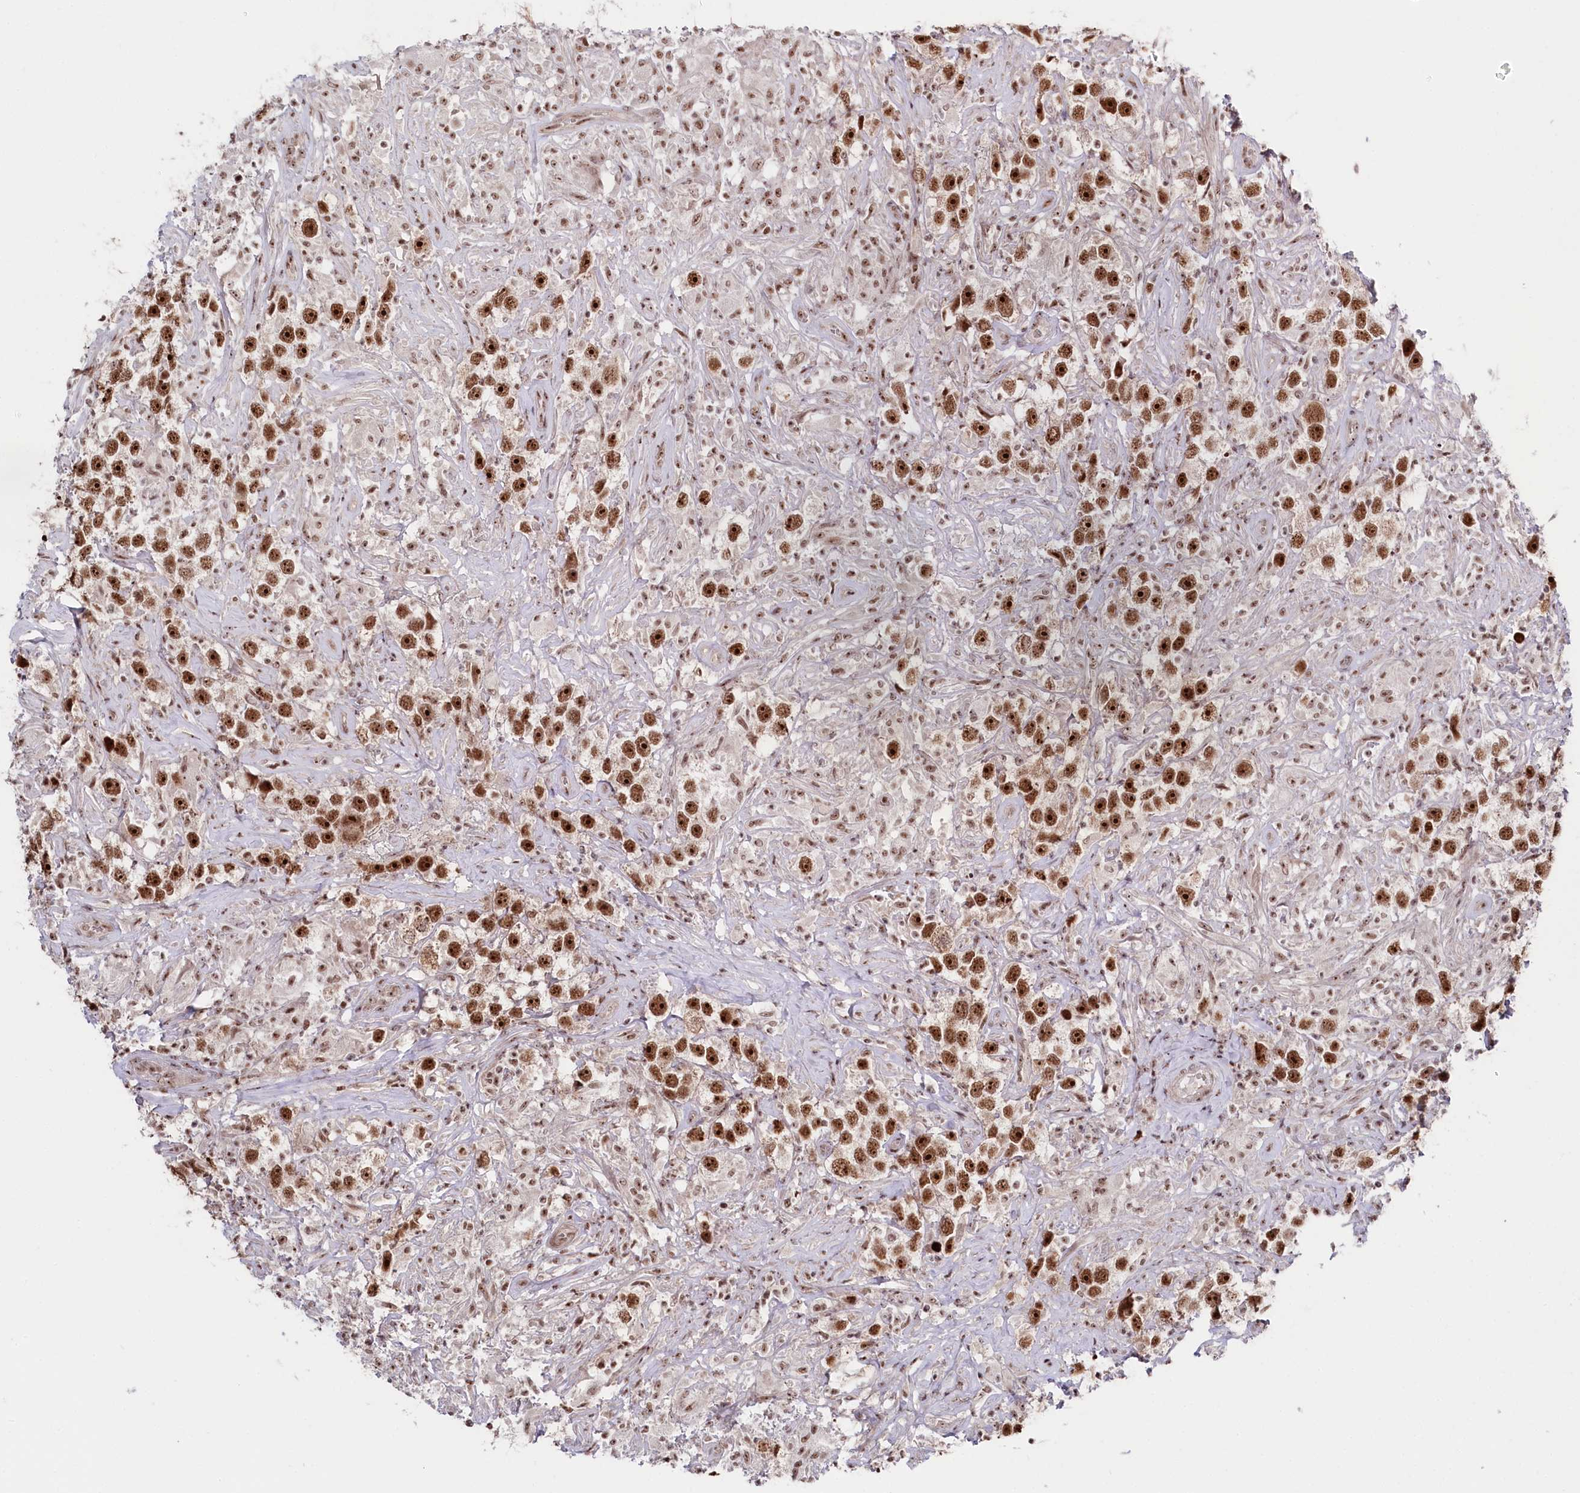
{"staining": {"intensity": "strong", "quantity": ">75%", "location": "nuclear"}, "tissue": "testis cancer", "cell_type": "Tumor cells", "image_type": "cancer", "snomed": [{"axis": "morphology", "description": "Seminoma, NOS"}, {"axis": "topography", "description": "Testis"}], "caption": "An IHC micrograph of neoplastic tissue is shown. Protein staining in brown highlights strong nuclear positivity in testis cancer within tumor cells. Nuclei are stained in blue.", "gene": "POLR2H", "patient": {"sex": "male", "age": 49}}